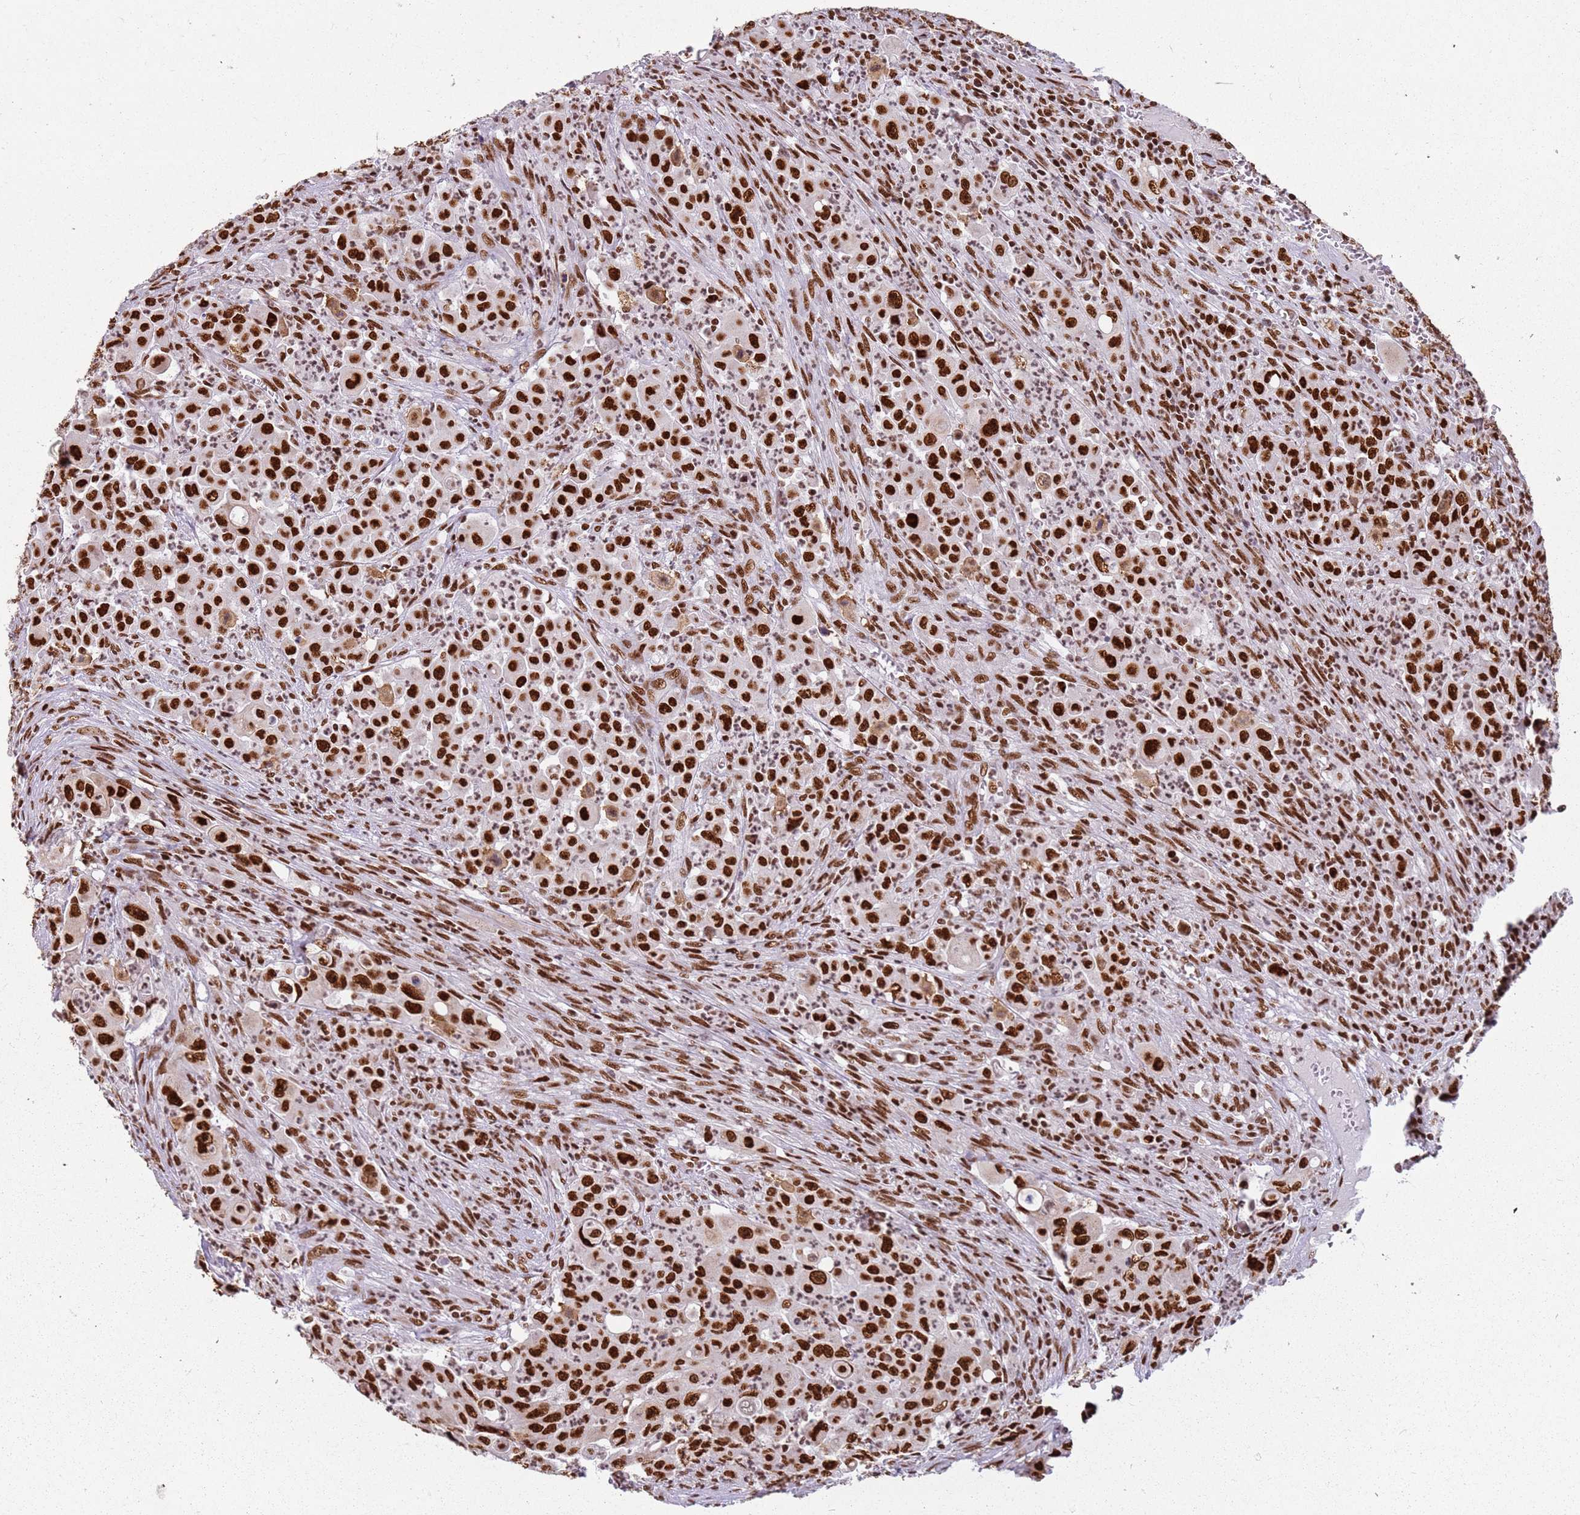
{"staining": {"intensity": "strong", "quantity": ">75%", "location": "nuclear"}, "tissue": "colorectal cancer", "cell_type": "Tumor cells", "image_type": "cancer", "snomed": [{"axis": "morphology", "description": "Adenocarcinoma, NOS"}, {"axis": "topography", "description": "Colon"}], "caption": "High-power microscopy captured an immunohistochemistry (IHC) histopathology image of adenocarcinoma (colorectal), revealing strong nuclear expression in about >75% of tumor cells.", "gene": "TENT4A", "patient": {"sex": "male", "age": 51}}